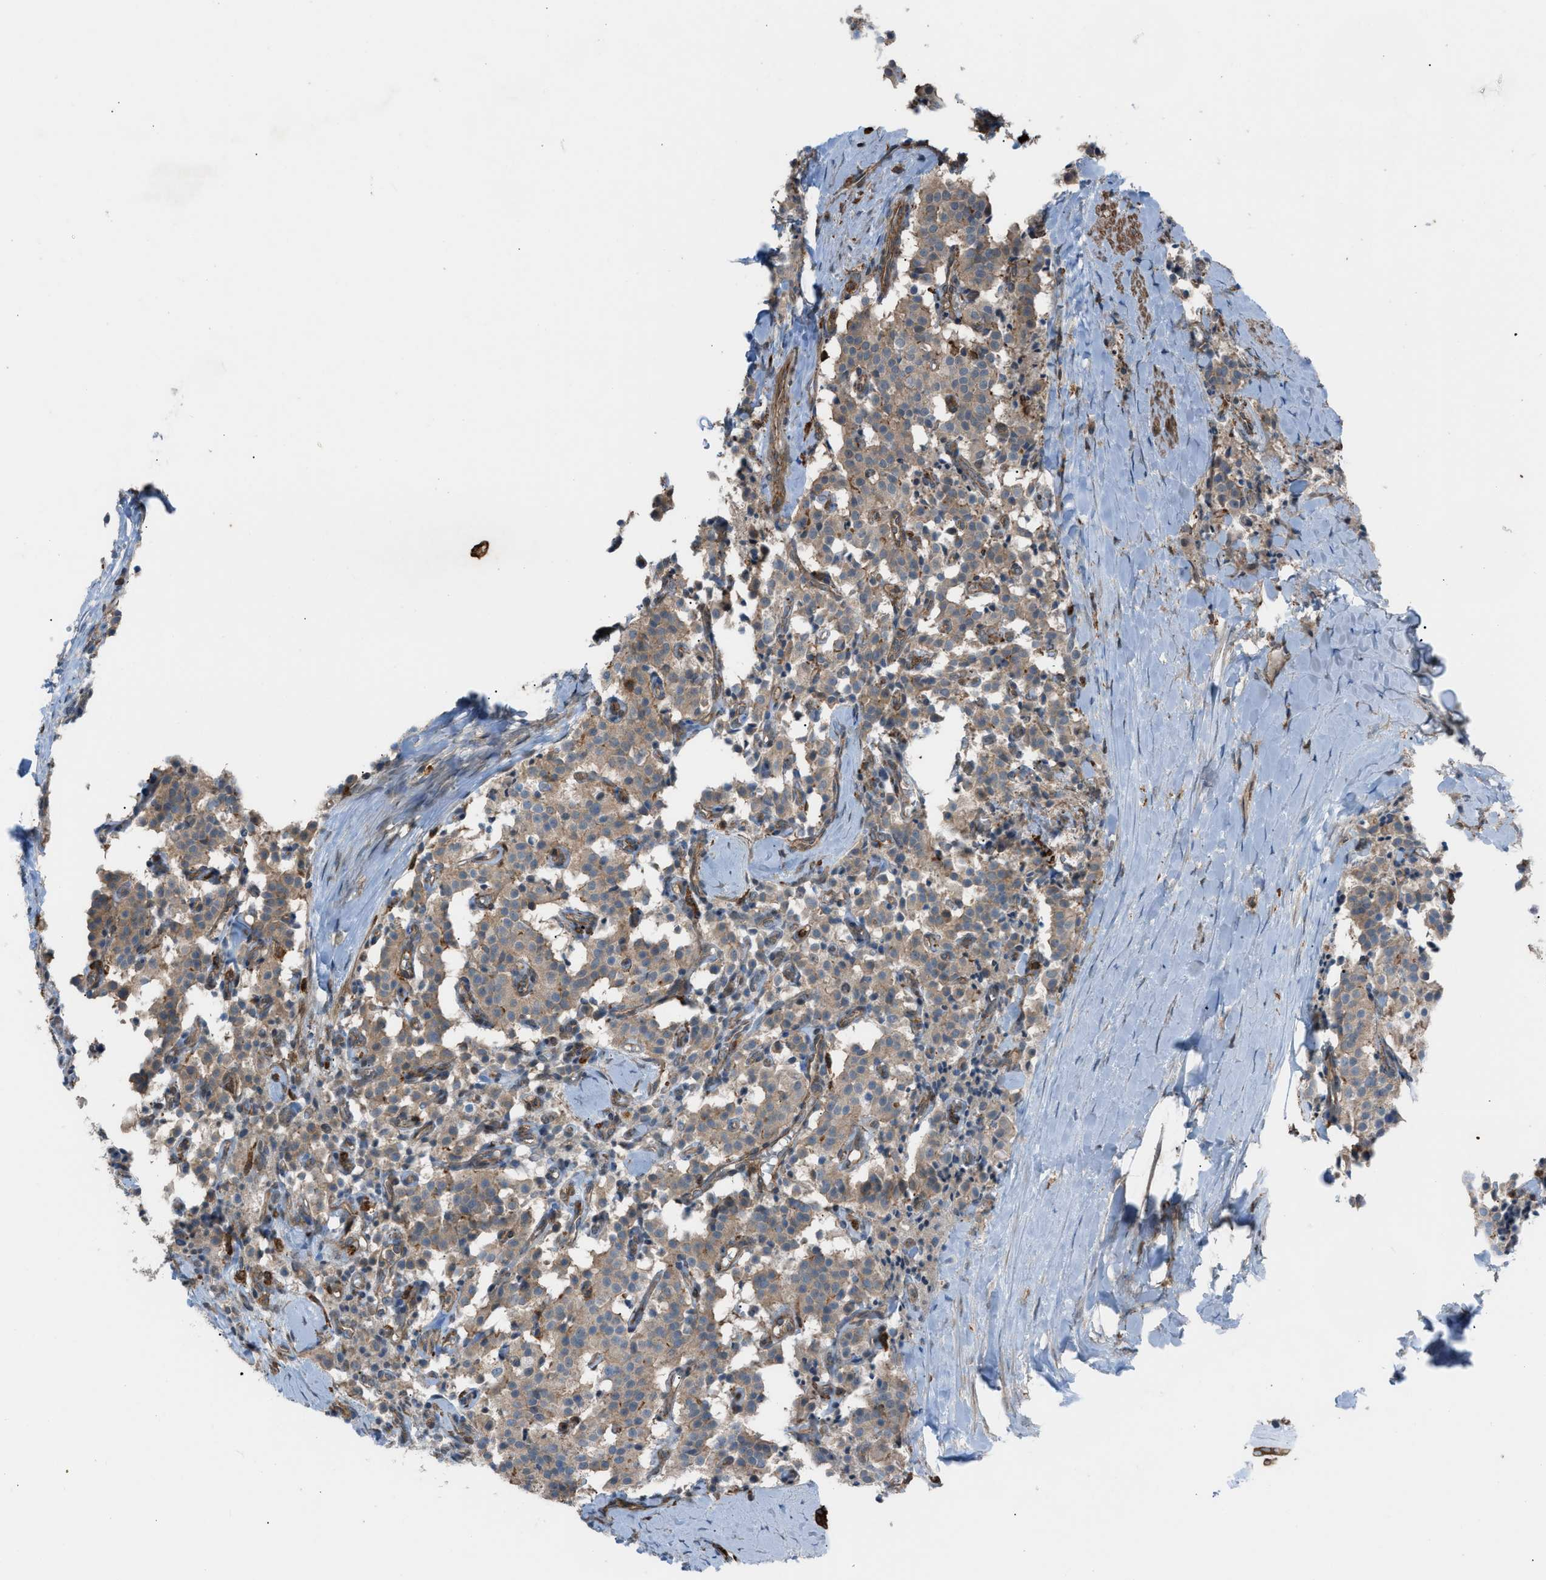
{"staining": {"intensity": "moderate", "quantity": ">75%", "location": "cytoplasmic/membranous"}, "tissue": "carcinoid", "cell_type": "Tumor cells", "image_type": "cancer", "snomed": [{"axis": "morphology", "description": "Carcinoid, malignant, NOS"}, {"axis": "topography", "description": "Lung"}], "caption": "Immunohistochemistry photomicrograph of neoplastic tissue: human malignant carcinoid stained using immunohistochemistry exhibits medium levels of moderate protein expression localized specifically in the cytoplasmic/membranous of tumor cells, appearing as a cytoplasmic/membranous brown color.", "gene": "DYRK1A", "patient": {"sex": "male", "age": 30}}